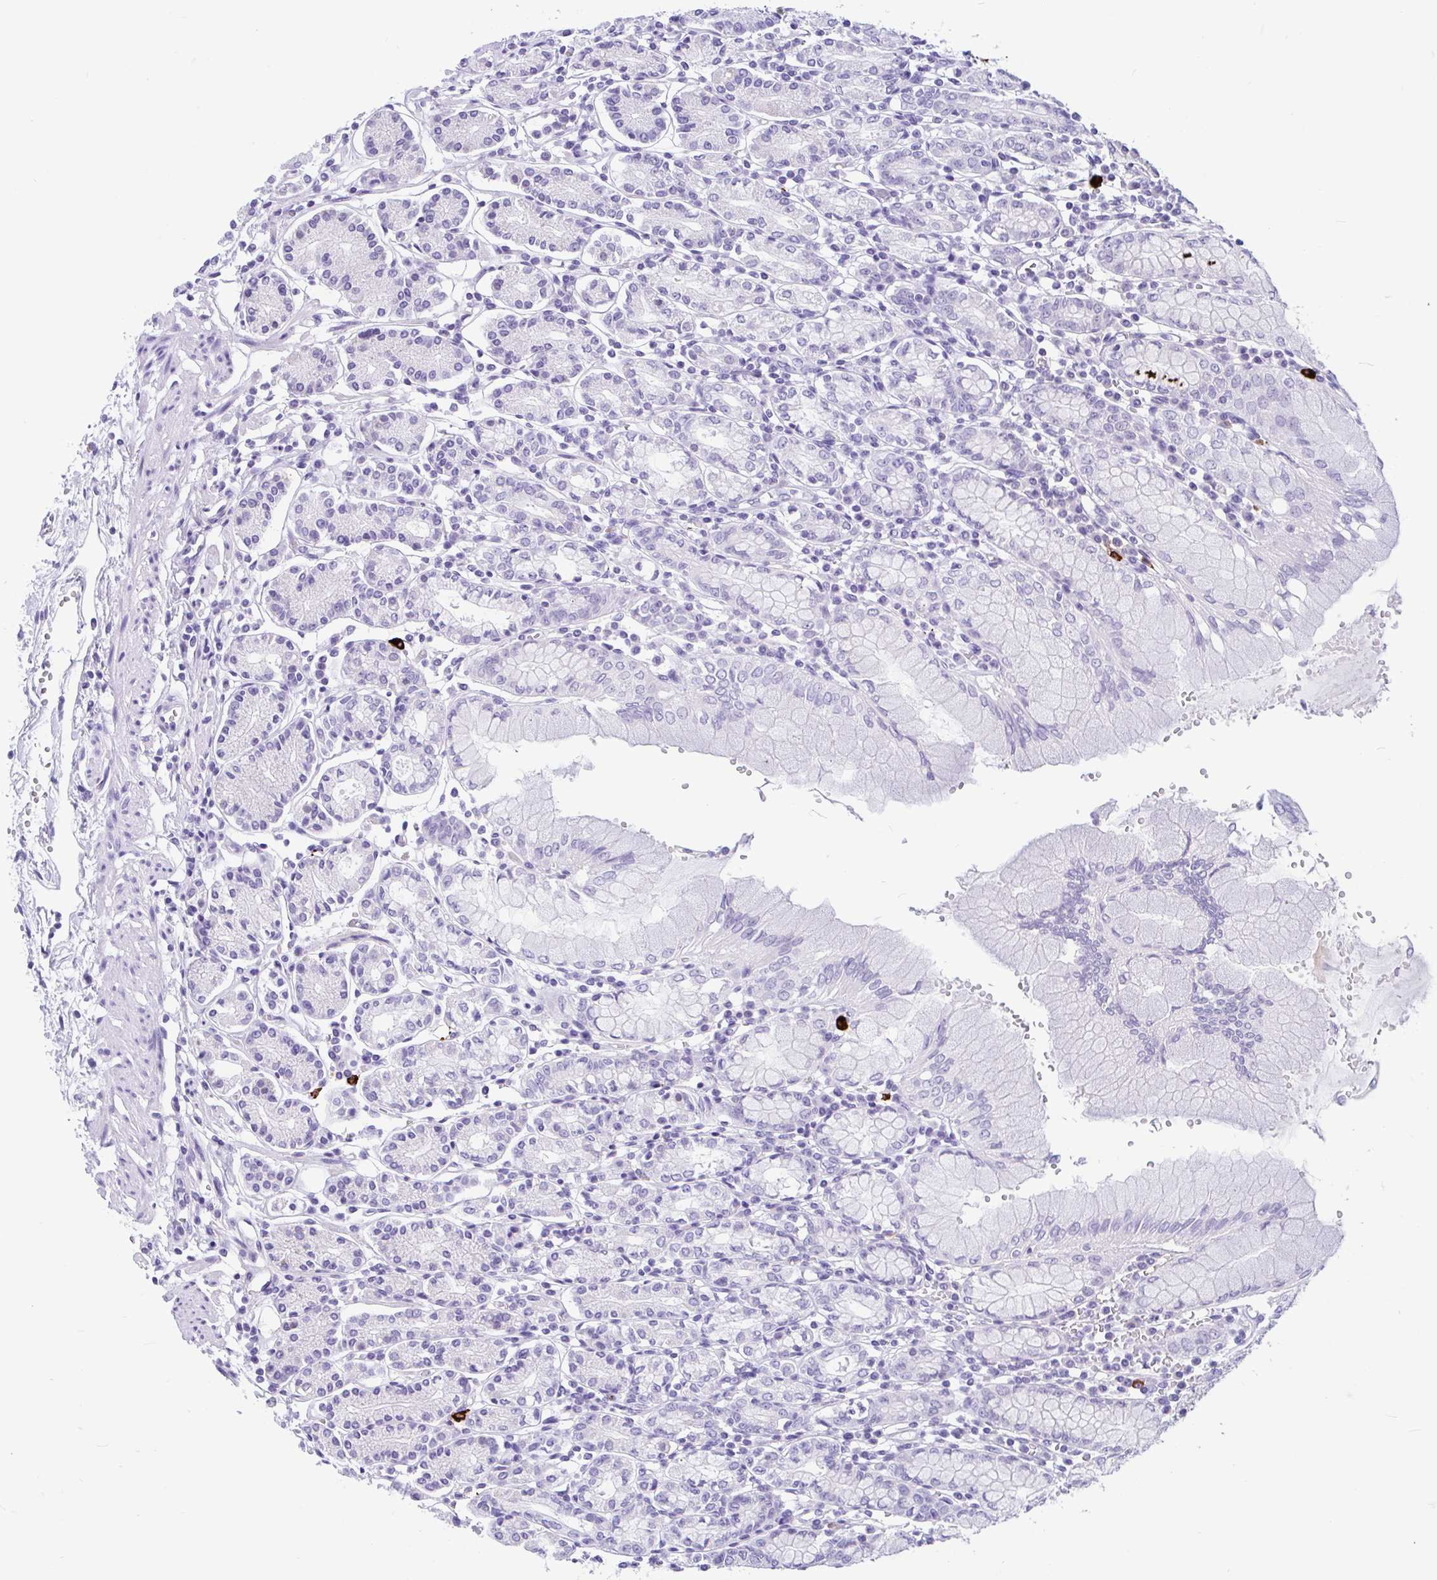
{"staining": {"intensity": "negative", "quantity": "none", "location": "none"}, "tissue": "stomach", "cell_type": "Glandular cells", "image_type": "normal", "snomed": [{"axis": "morphology", "description": "Normal tissue, NOS"}, {"axis": "topography", "description": "Stomach"}], "caption": "Unremarkable stomach was stained to show a protein in brown. There is no significant expression in glandular cells. (DAB IHC with hematoxylin counter stain).", "gene": "ZNF319", "patient": {"sex": "female", "age": 62}}